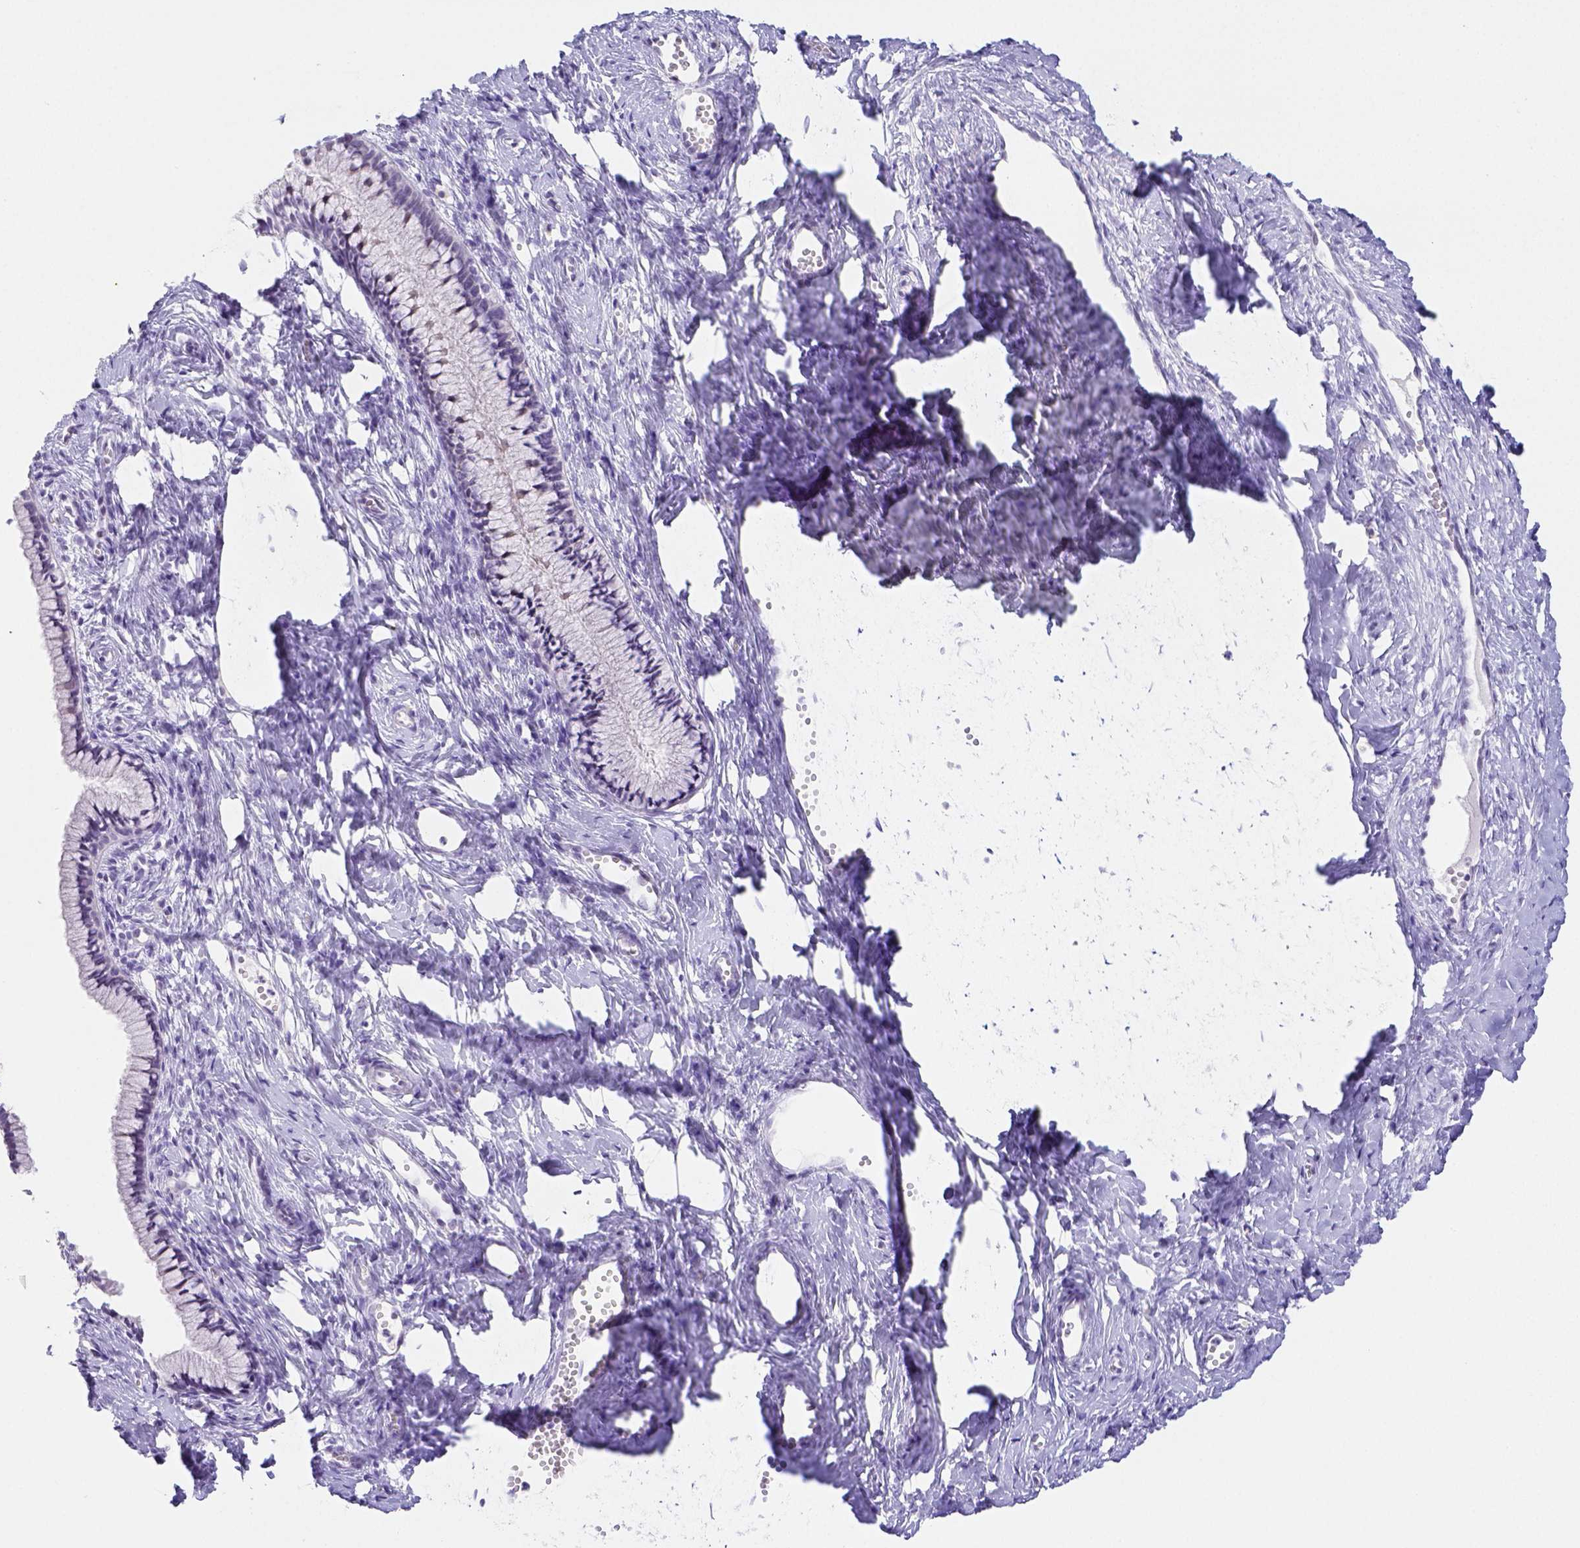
{"staining": {"intensity": "negative", "quantity": "none", "location": "none"}, "tissue": "cervix", "cell_type": "Glandular cells", "image_type": "normal", "snomed": [{"axis": "morphology", "description": "Normal tissue, NOS"}, {"axis": "topography", "description": "Cervix"}], "caption": "A photomicrograph of human cervix is negative for staining in glandular cells.", "gene": "ARHGAP36", "patient": {"sex": "female", "age": 40}}